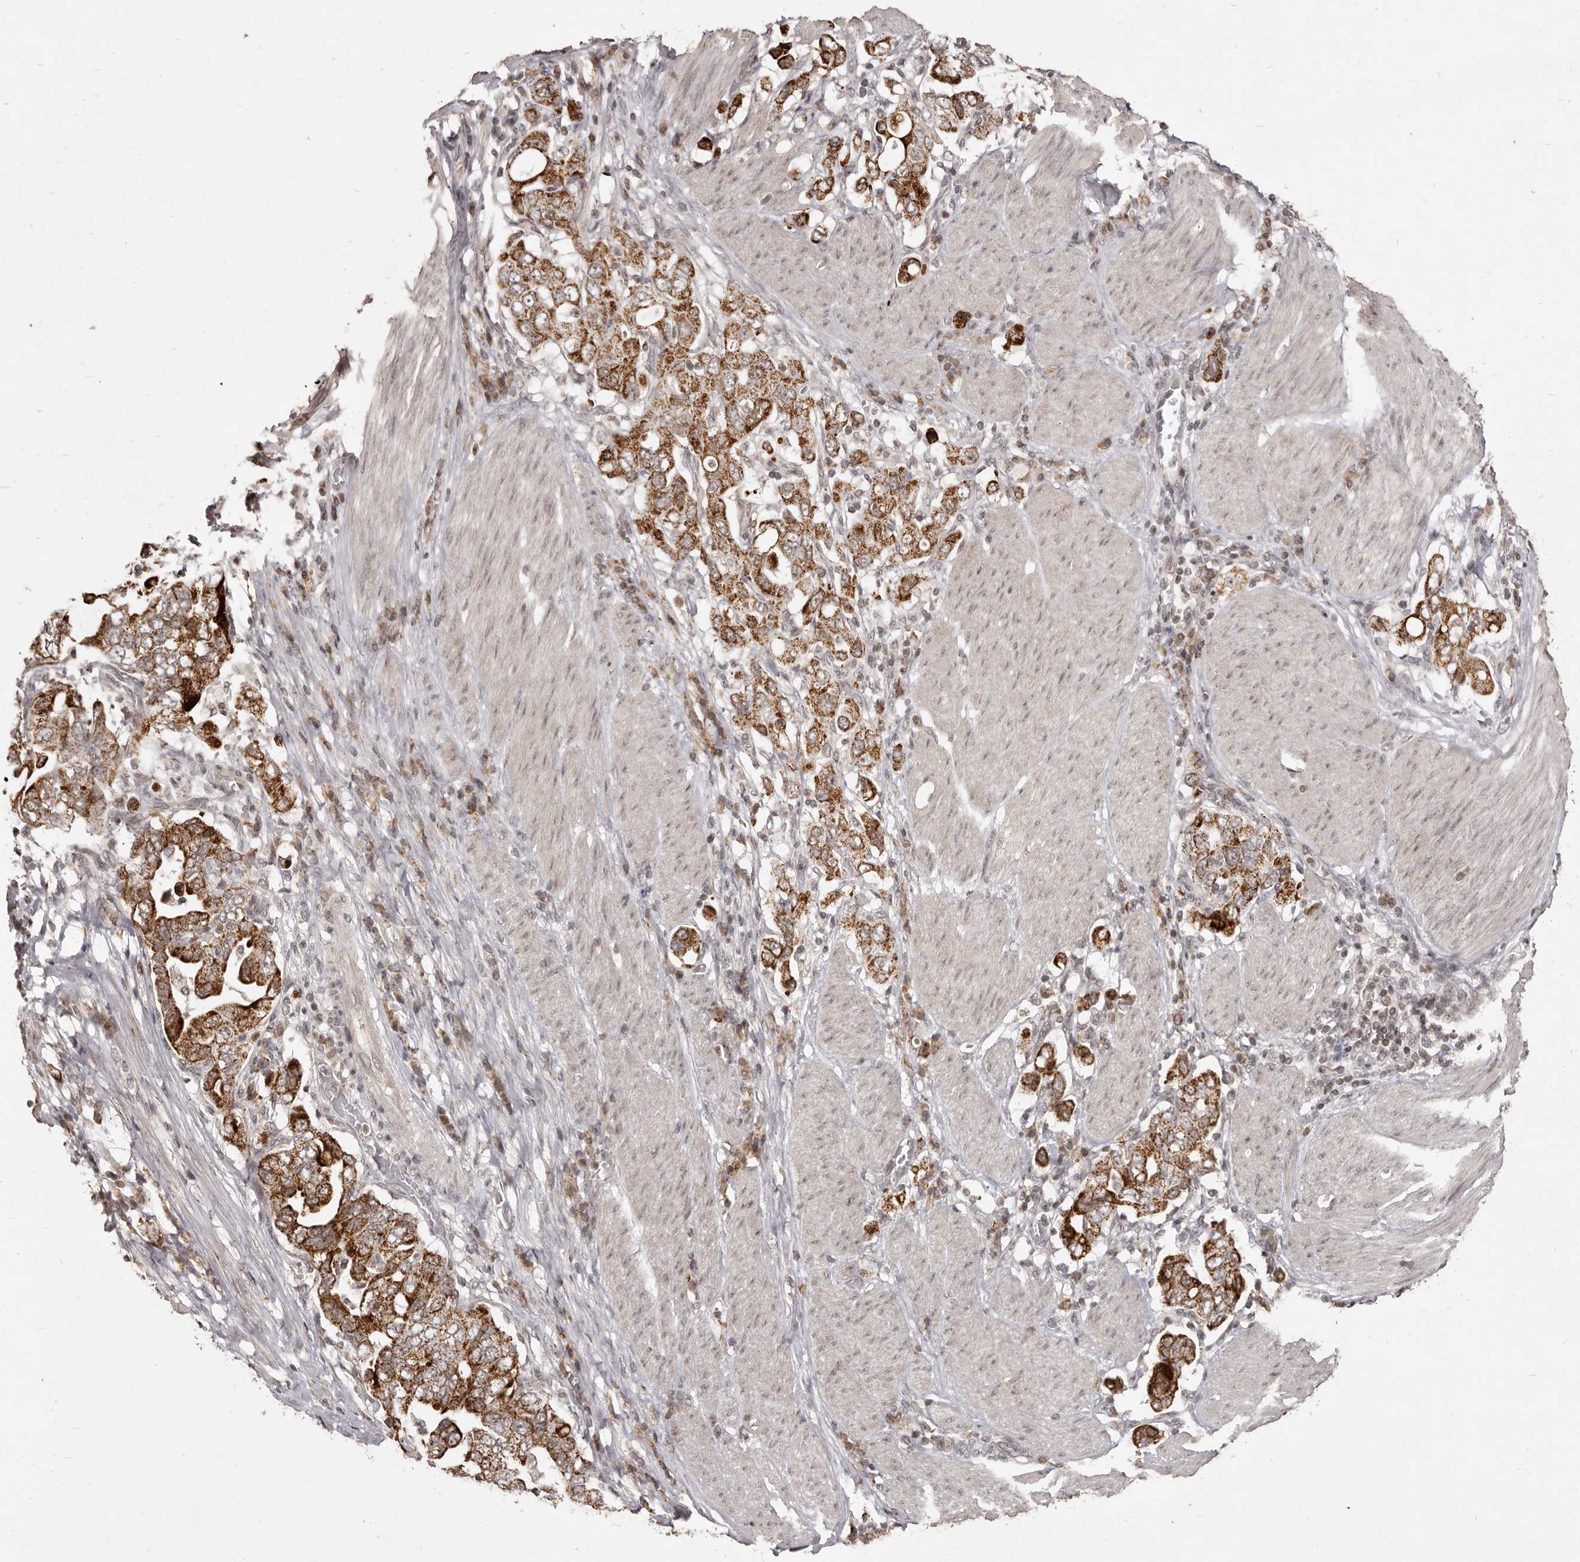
{"staining": {"intensity": "strong", "quantity": ">75%", "location": "cytoplasmic/membranous"}, "tissue": "stomach cancer", "cell_type": "Tumor cells", "image_type": "cancer", "snomed": [{"axis": "morphology", "description": "Adenocarcinoma, NOS"}, {"axis": "topography", "description": "Stomach, upper"}], "caption": "This histopathology image displays immunohistochemistry (IHC) staining of human stomach adenocarcinoma, with high strong cytoplasmic/membranous positivity in approximately >75% of tumor cells.", "gene": "THUMPD1", "patient": {"sex": "male", "age": 62}}